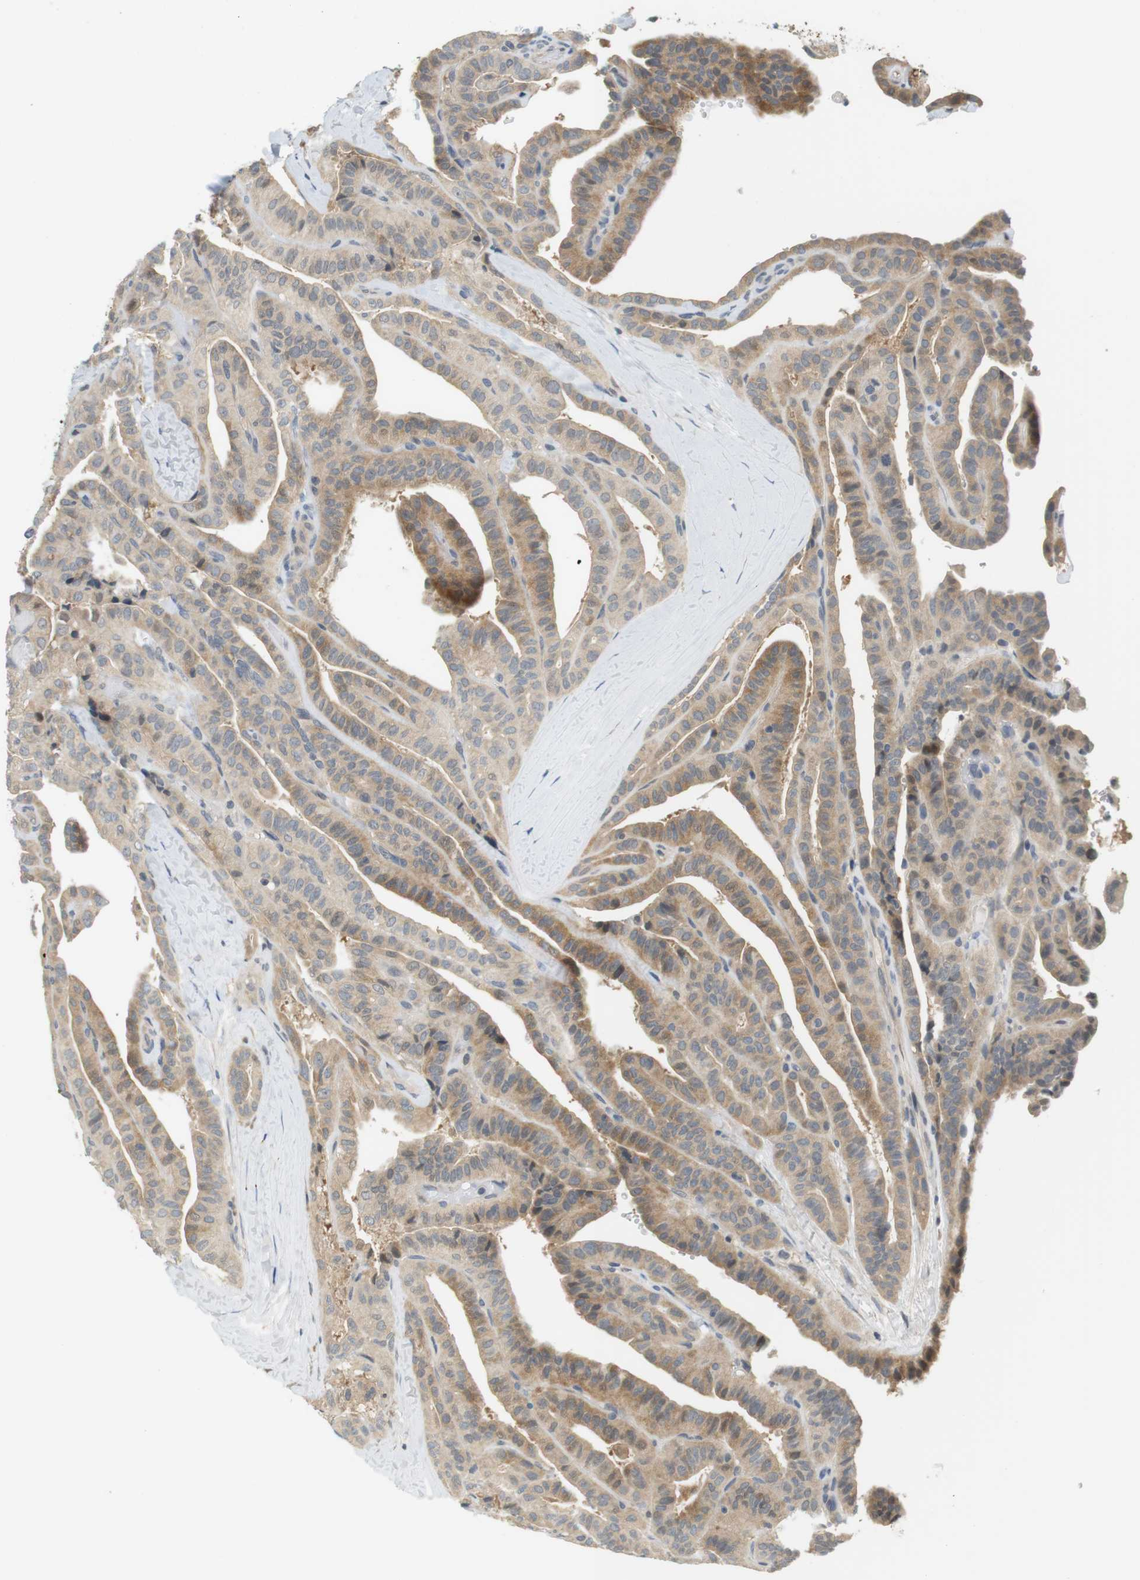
{"staining": {"intensity": "moderate", "quantity": "<25%", "location": "cytoplasmic/membranous"}, "tissue": "thyroid cancer", "cell_type": "Tumor cells", "image_type": "cancer", "snomed": [{"axis": "morphology", "description": "Papillary adenocarcinoma, NOS"}, {"axis": "topography", "description": "Thyroid gland"}], "caption": "Thyroid cancer (papillary adenocarcinoma) stained for a protein (brown) demonstrates moderate cytoplasmic/membranous positive staining in approximately <25% of tumor cells.", "gene": "WNT7A", "patient": {"sex": "male", "age": 77}}